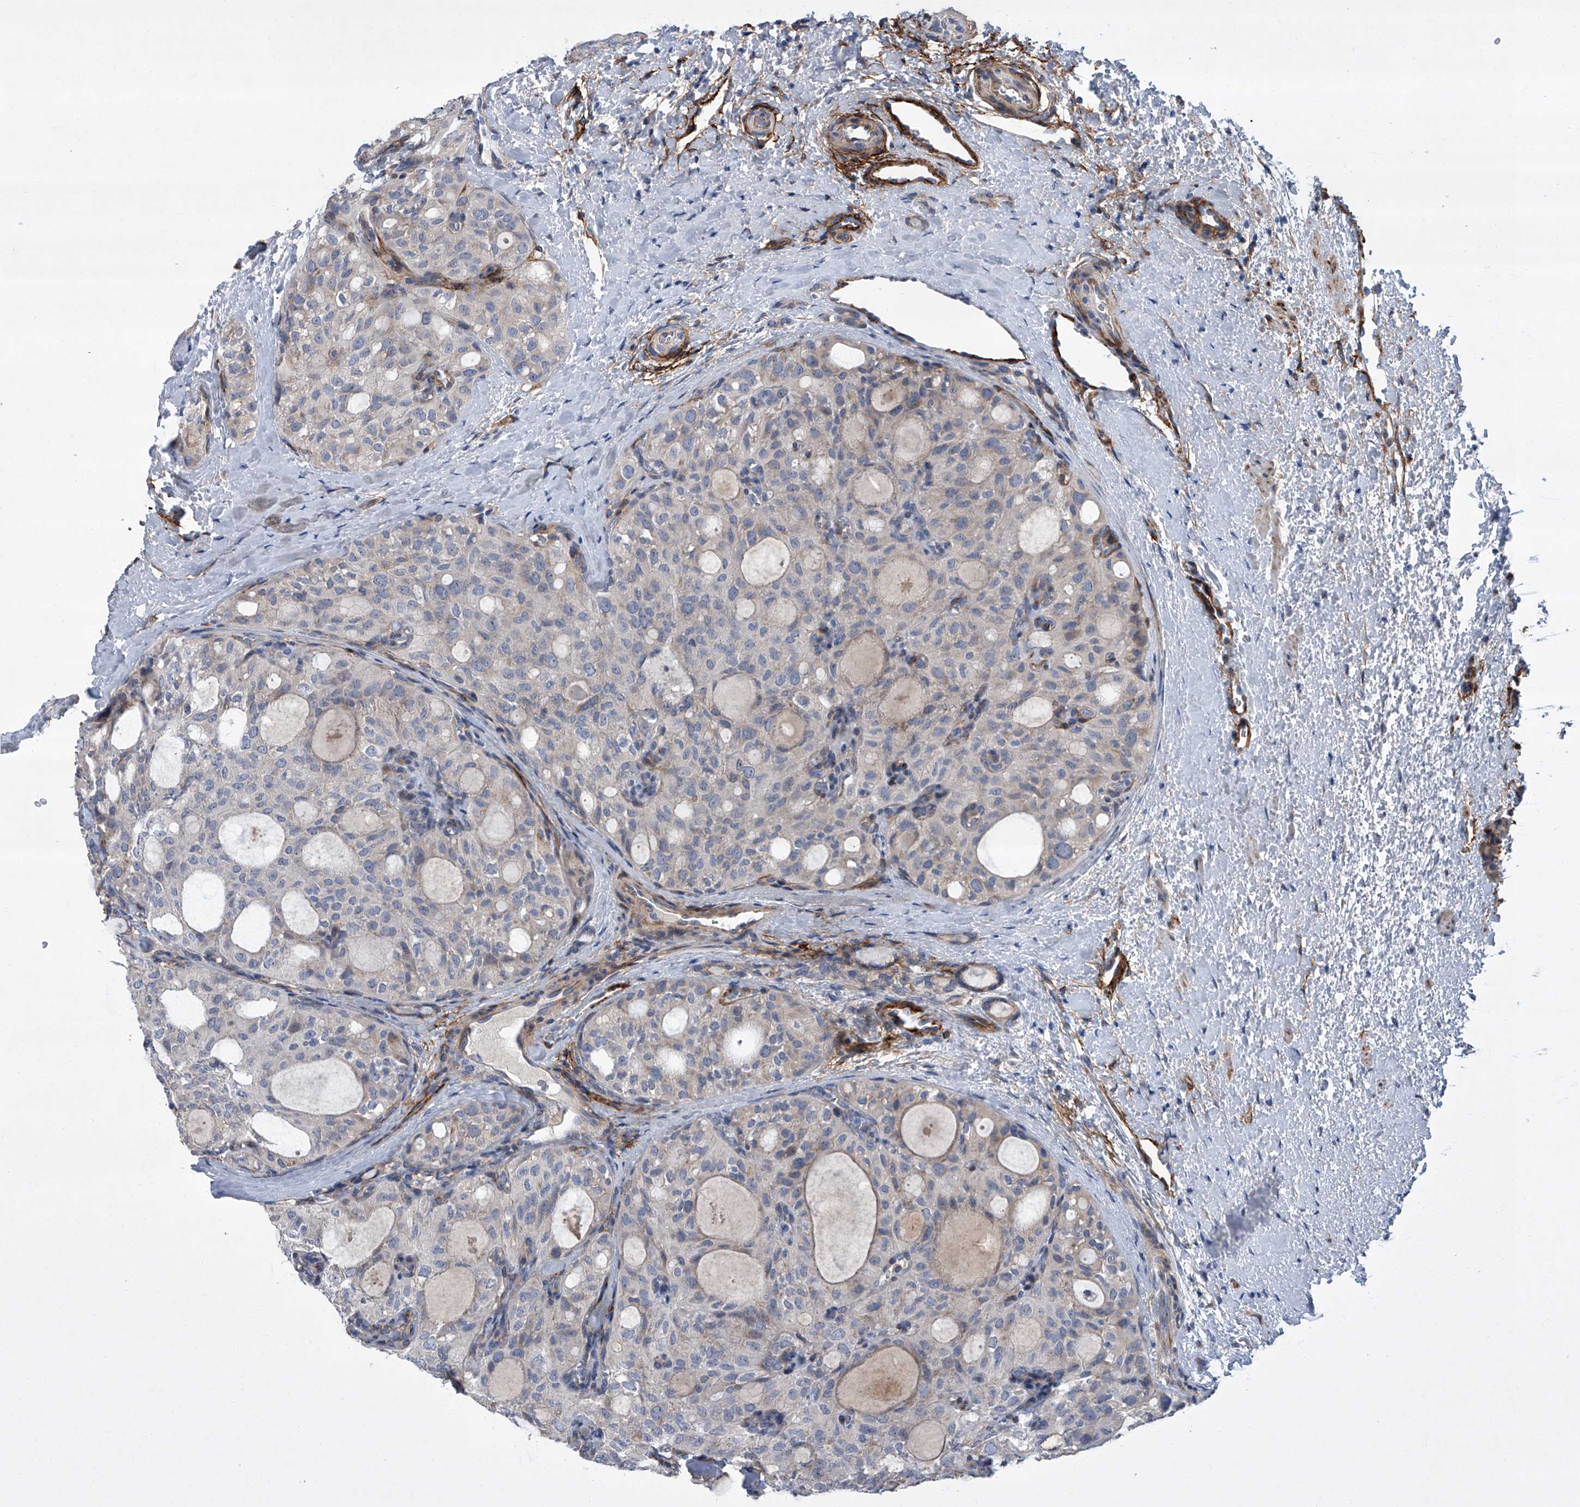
{"staining": {"intensity": "negative", "quantity": "none", "location": "none"}, "tissue": "thyroid cancer", "cell_type": "Tumor cells", "image_type": "cancer", "snomed": [{"axis": "morphology", "description": "Follicular adenoma carcinoma, NOS"}, {"axis": "topography", "description": "Thyroid gland"}], "caption": "DAB immunohistochemical staining of human thyroid cancer (follicular adenoma carcinoma) exhibits no significant expression in tumor cells.", "gene": "ALG14", "patient": {"sex": "male", "age": 75}}